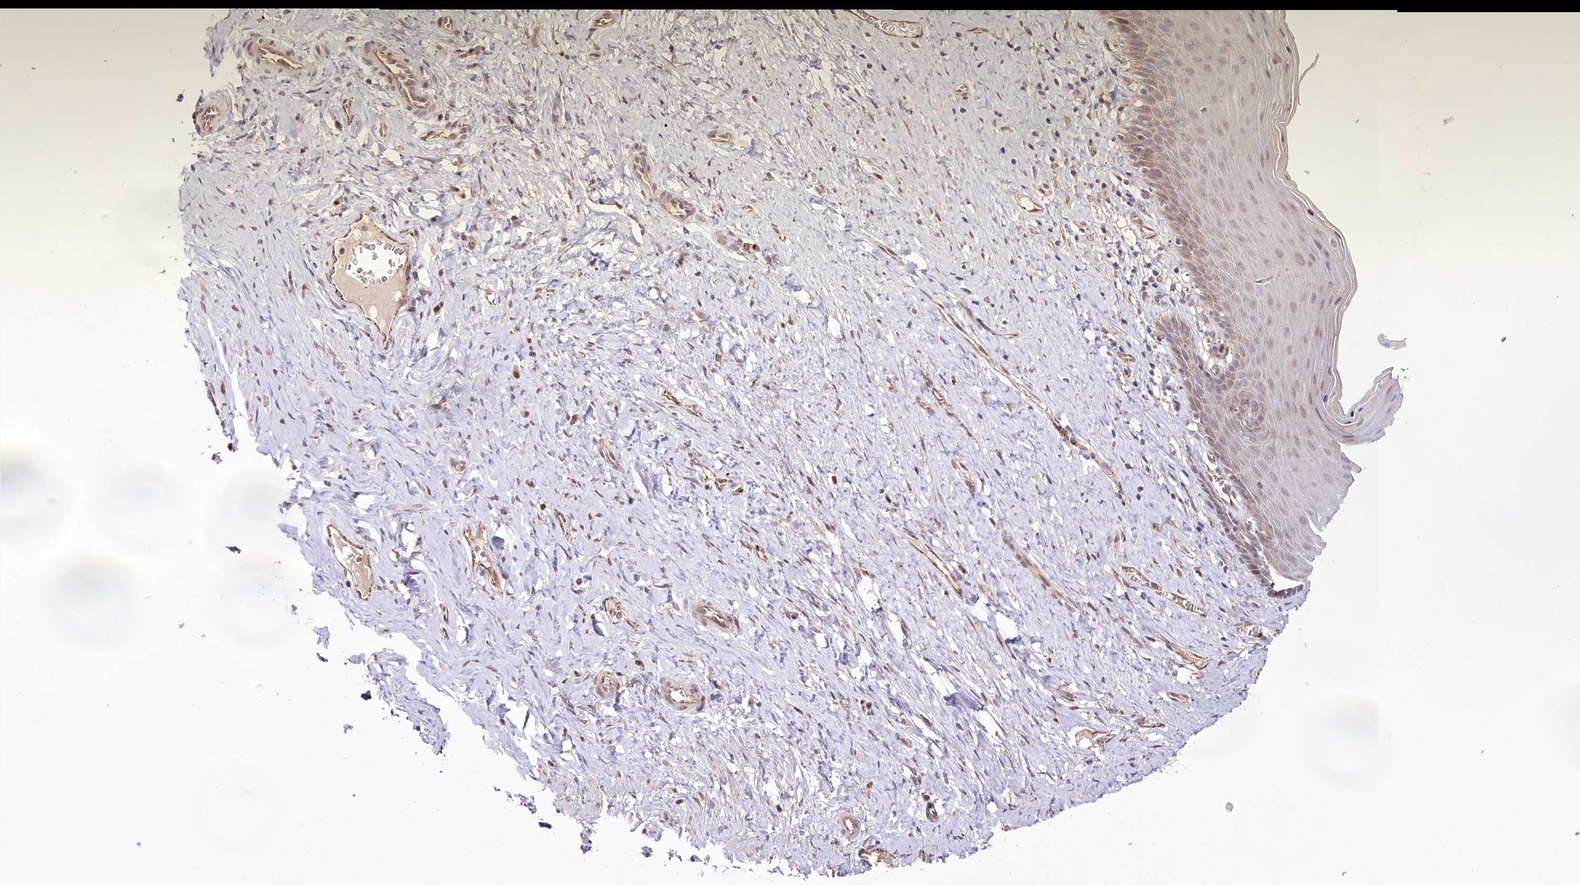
{"staining": {"intensity": "weak", "quantity": "<25%", "location": "cytoplasmic/membranous"}, "tissue": "cervix", "cell_type": "Glandular cells", "image_type": "normal", "snomed": [{"axis": "morphology", "description": "Normal tissue, NOS"}, {"axis": "topography", "description": "Cervix"}], "caption": "This image is of benign cervix stained with IHC to label a protein in brown with the nuclei are counter-stained blue. There is no staining in glandular cells.", "gene": "ALKBH8", "patient": {"sex": "female", "age": 42}}